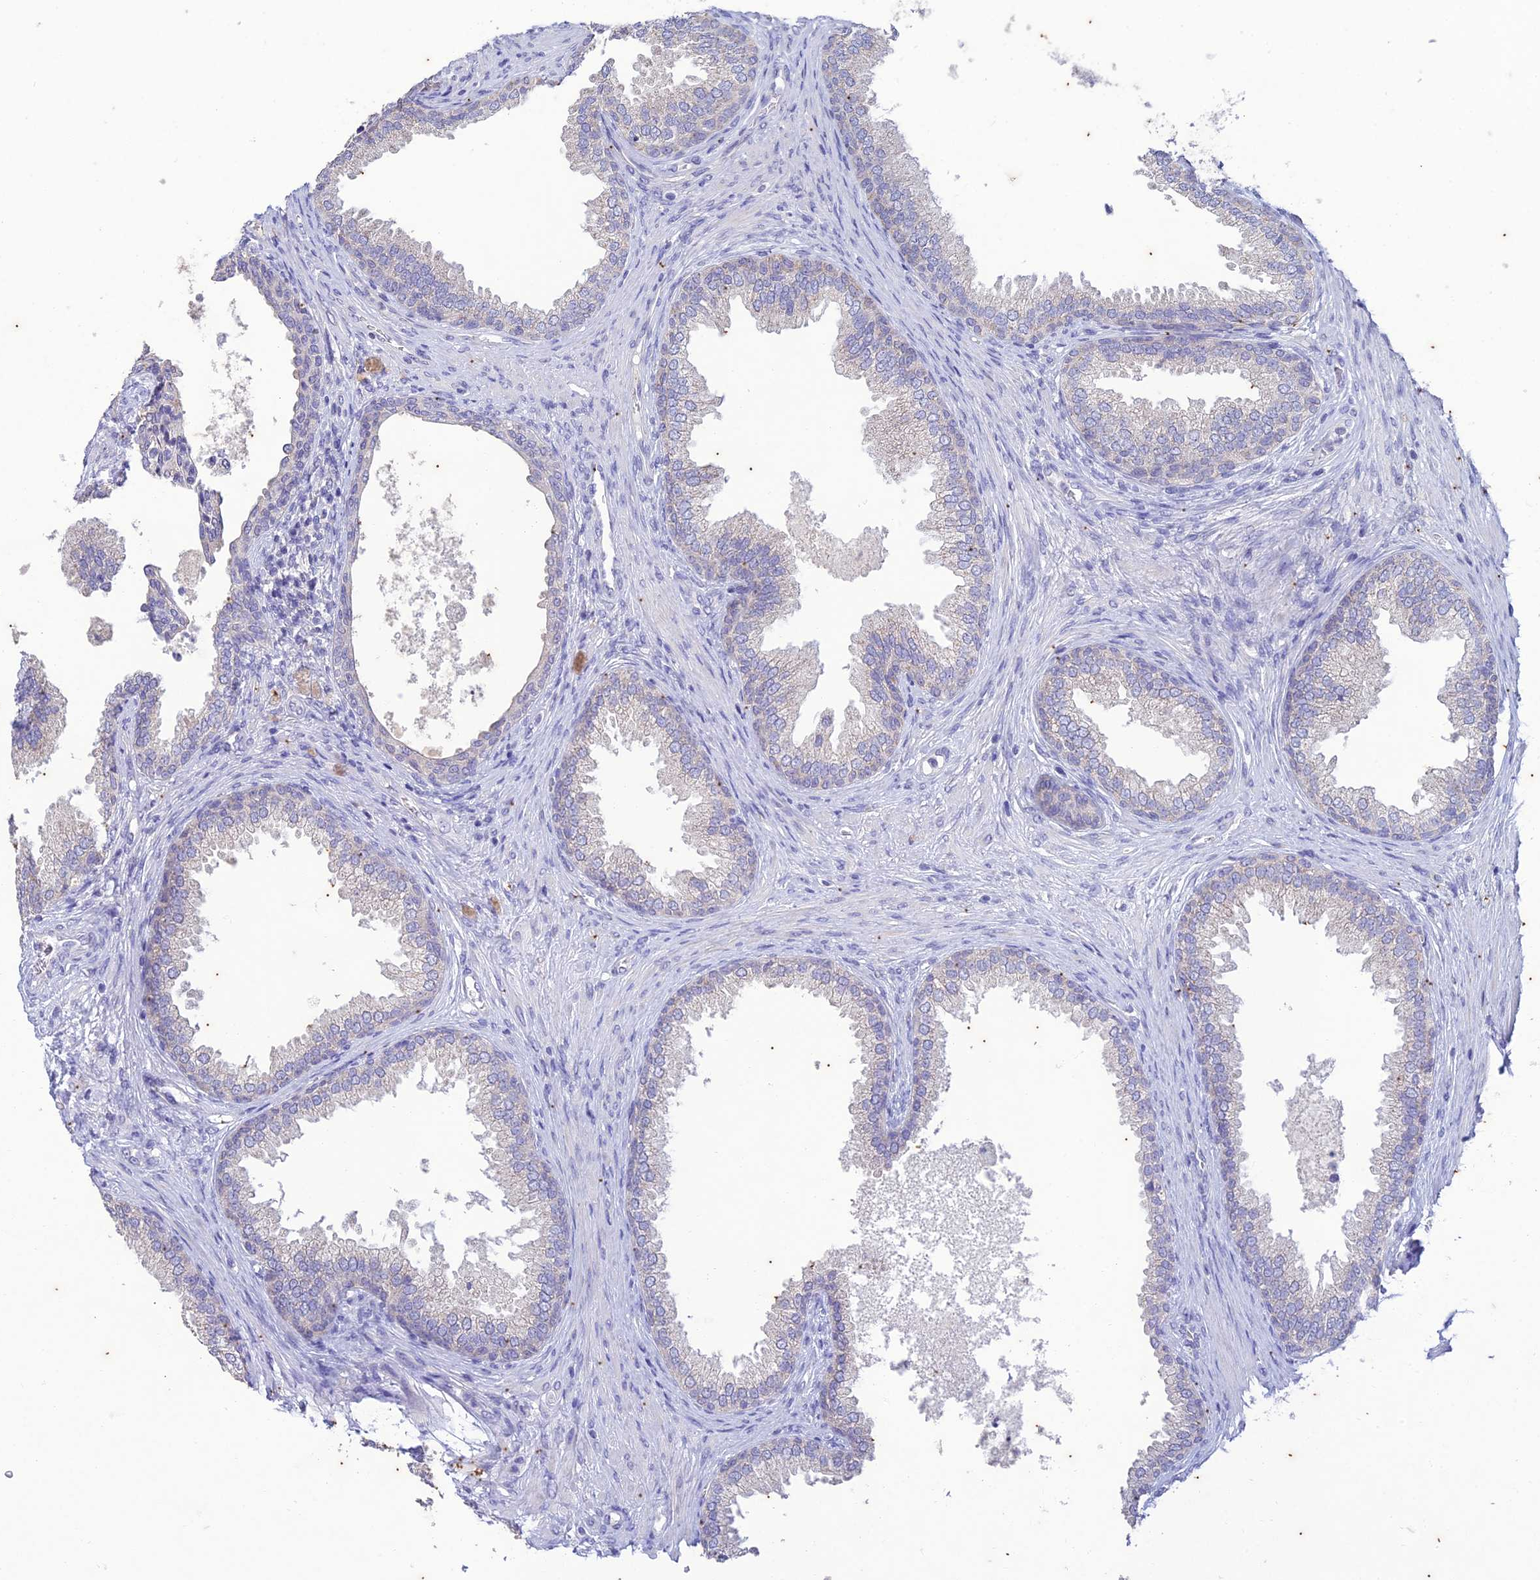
{"staining": {"intensity": "negative", "quantity": "none", "location": "none"}, "tissue": "prostate", "cell_type": "Glandular cells", "image_type": "normal", "snomed": [{"axis": "morphology", "description": "Normal tissue, NOS"}, {"axis": "topography", "description": "Prostate"}], "caption": "Immunohistochemistry histopathology image of normal prostate: human prostate stained with DAB shows no significant protein staining in glandular cells.", "gene": "TMEM40", "patient": {"sex": "male", "age": 76}}